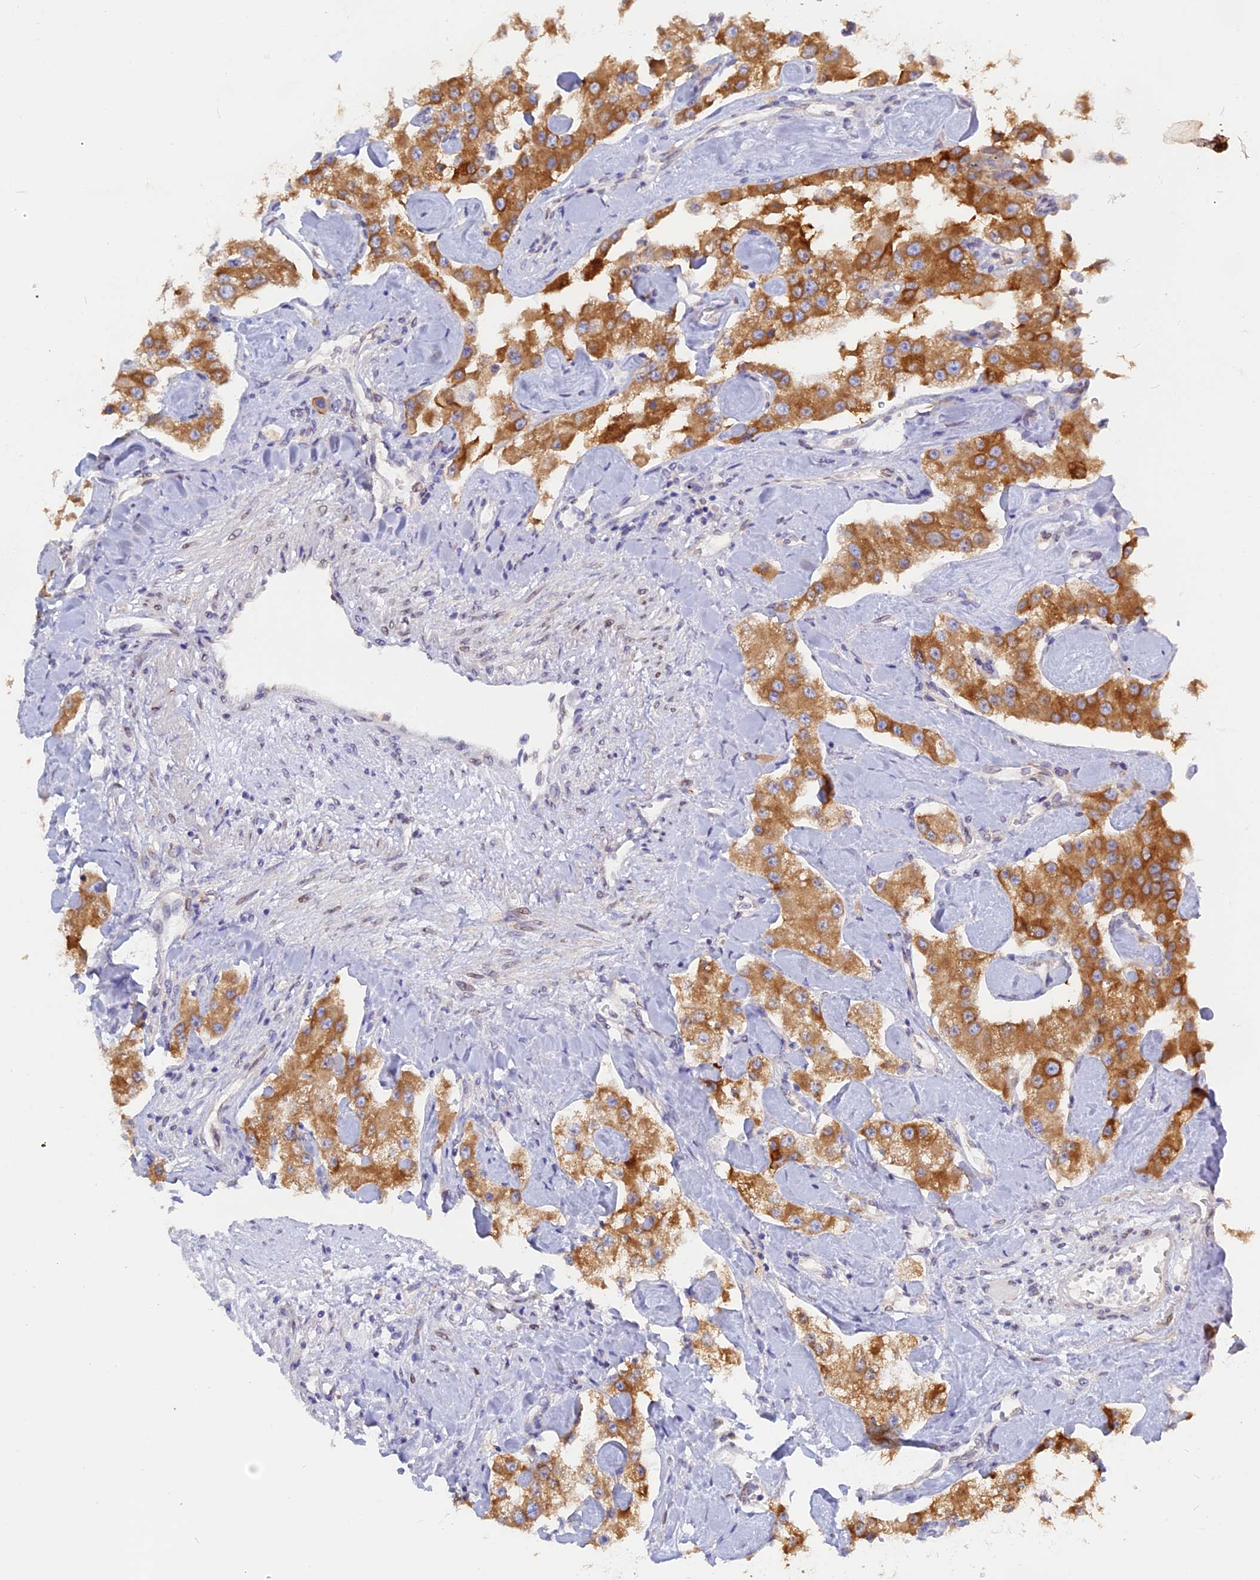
{"staining": {"intensity": "moderate", "quantity": ">75%", "location": "cytoplasmic/membranous"}, "tissue": "carcinoid", "cell_type": "Tumor cells", "image_type": "cancer", "snomed": [{"axis": "morphology", "description": "Carcinoid, malignant, NOS"}, {"axis": "topography", "description": "Pancreas"}], "caption": "Protein expression analysis of carcinoid exhibits moderate cytoplasmic/membranous staining in about >75% of tumor cells.", "gene": "TLCD1", "patient": {"sex": "male", "age": 41}}